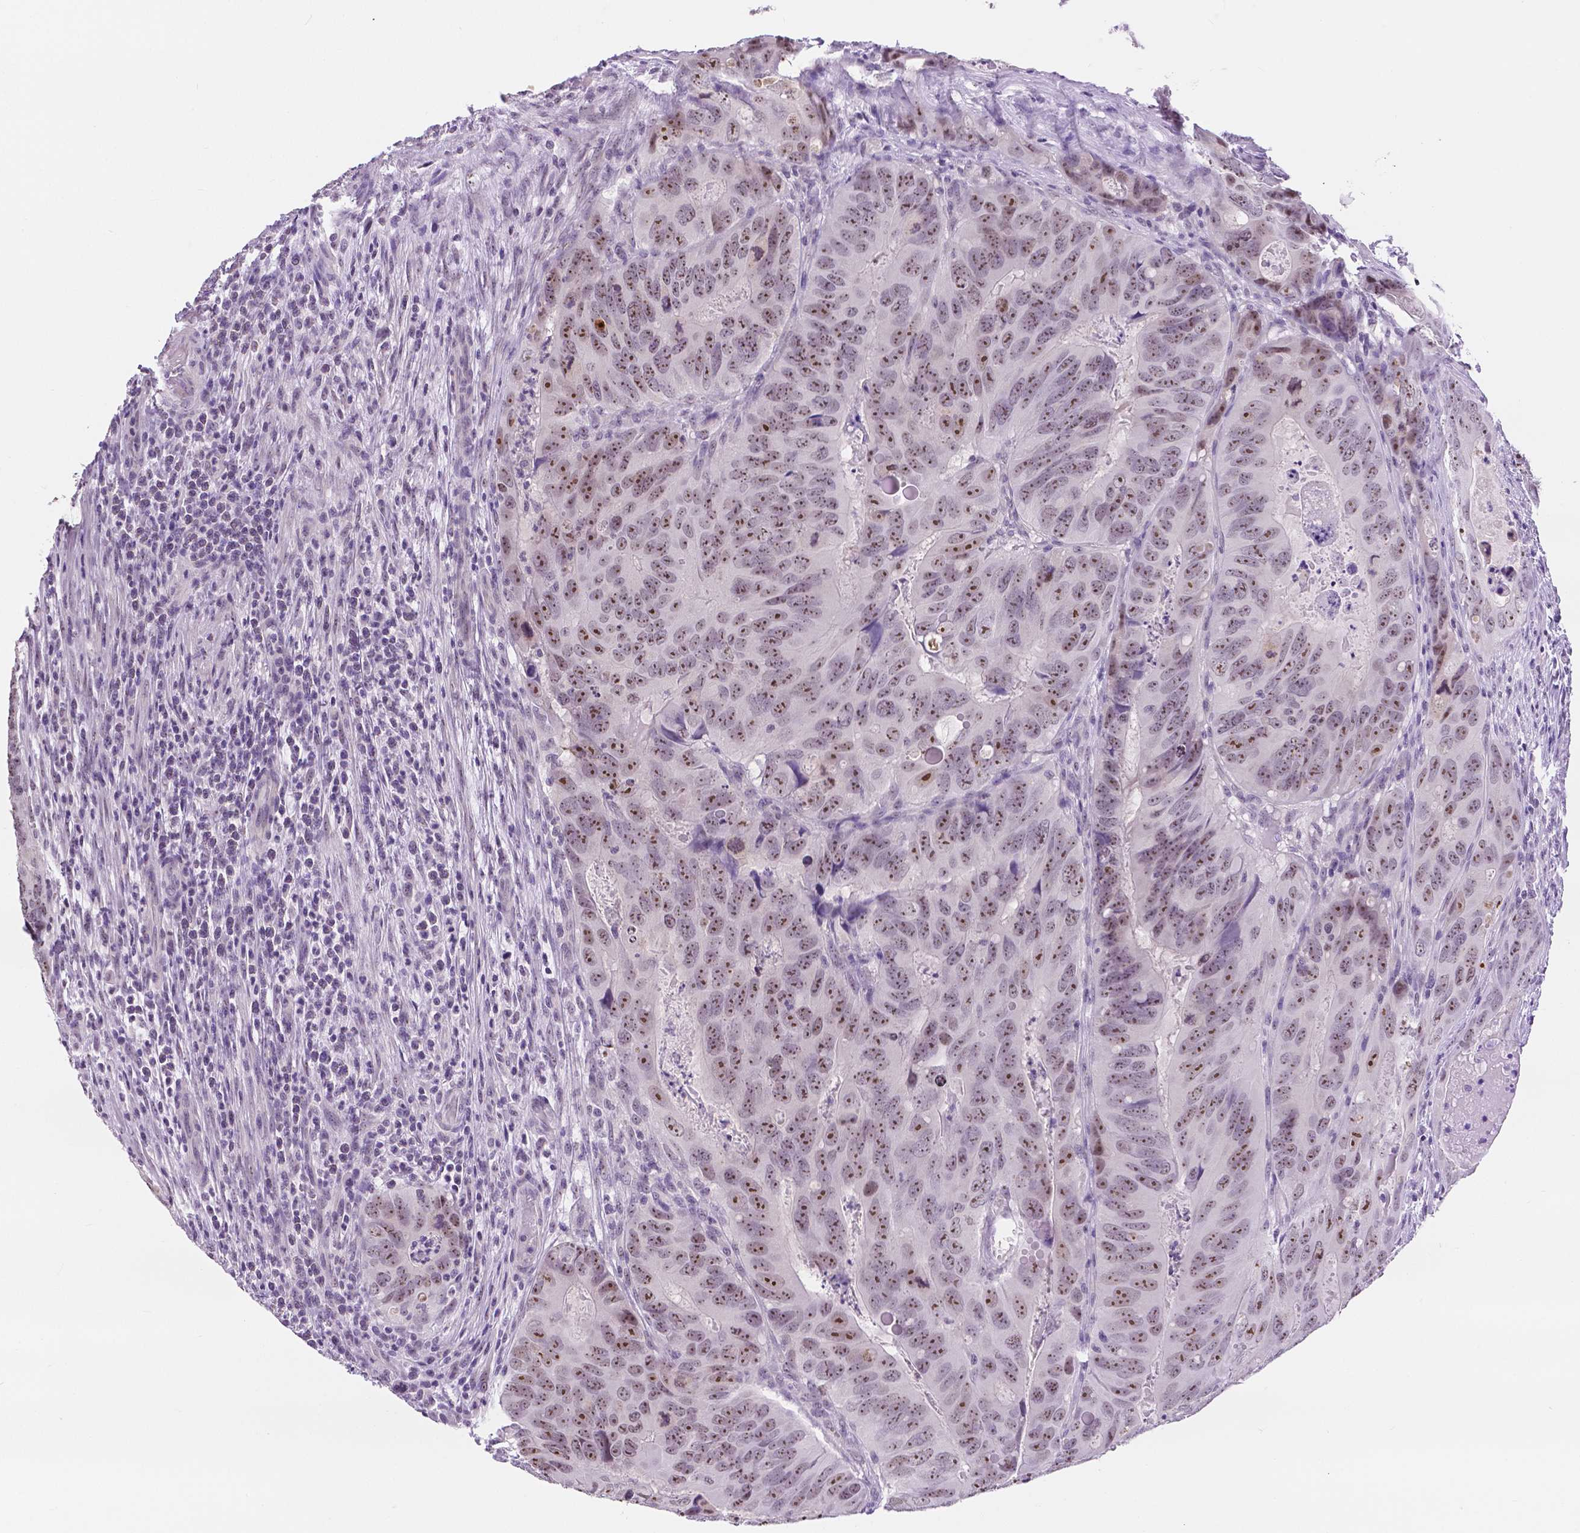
{"staining": {"intensity": "moderate", "quantity": ">75%", "location": "nuclear"}, "tissue": "colorectal cancer", "cell_type": "Tumor cells", "image_type": "cancer", "snomed": [{"axis": "morphology", "description": "Adenocarcinoma, NOS"}, {"axis": "topography", "description": "Colon"}], "caption": "The image exhibits staining of colorectal adenocarcinoma, revealing moderate nuclear protein expression (brown color) within tumor cells.", "gene": "NHP2", "patient": {"sex": "male", "age": 79}}